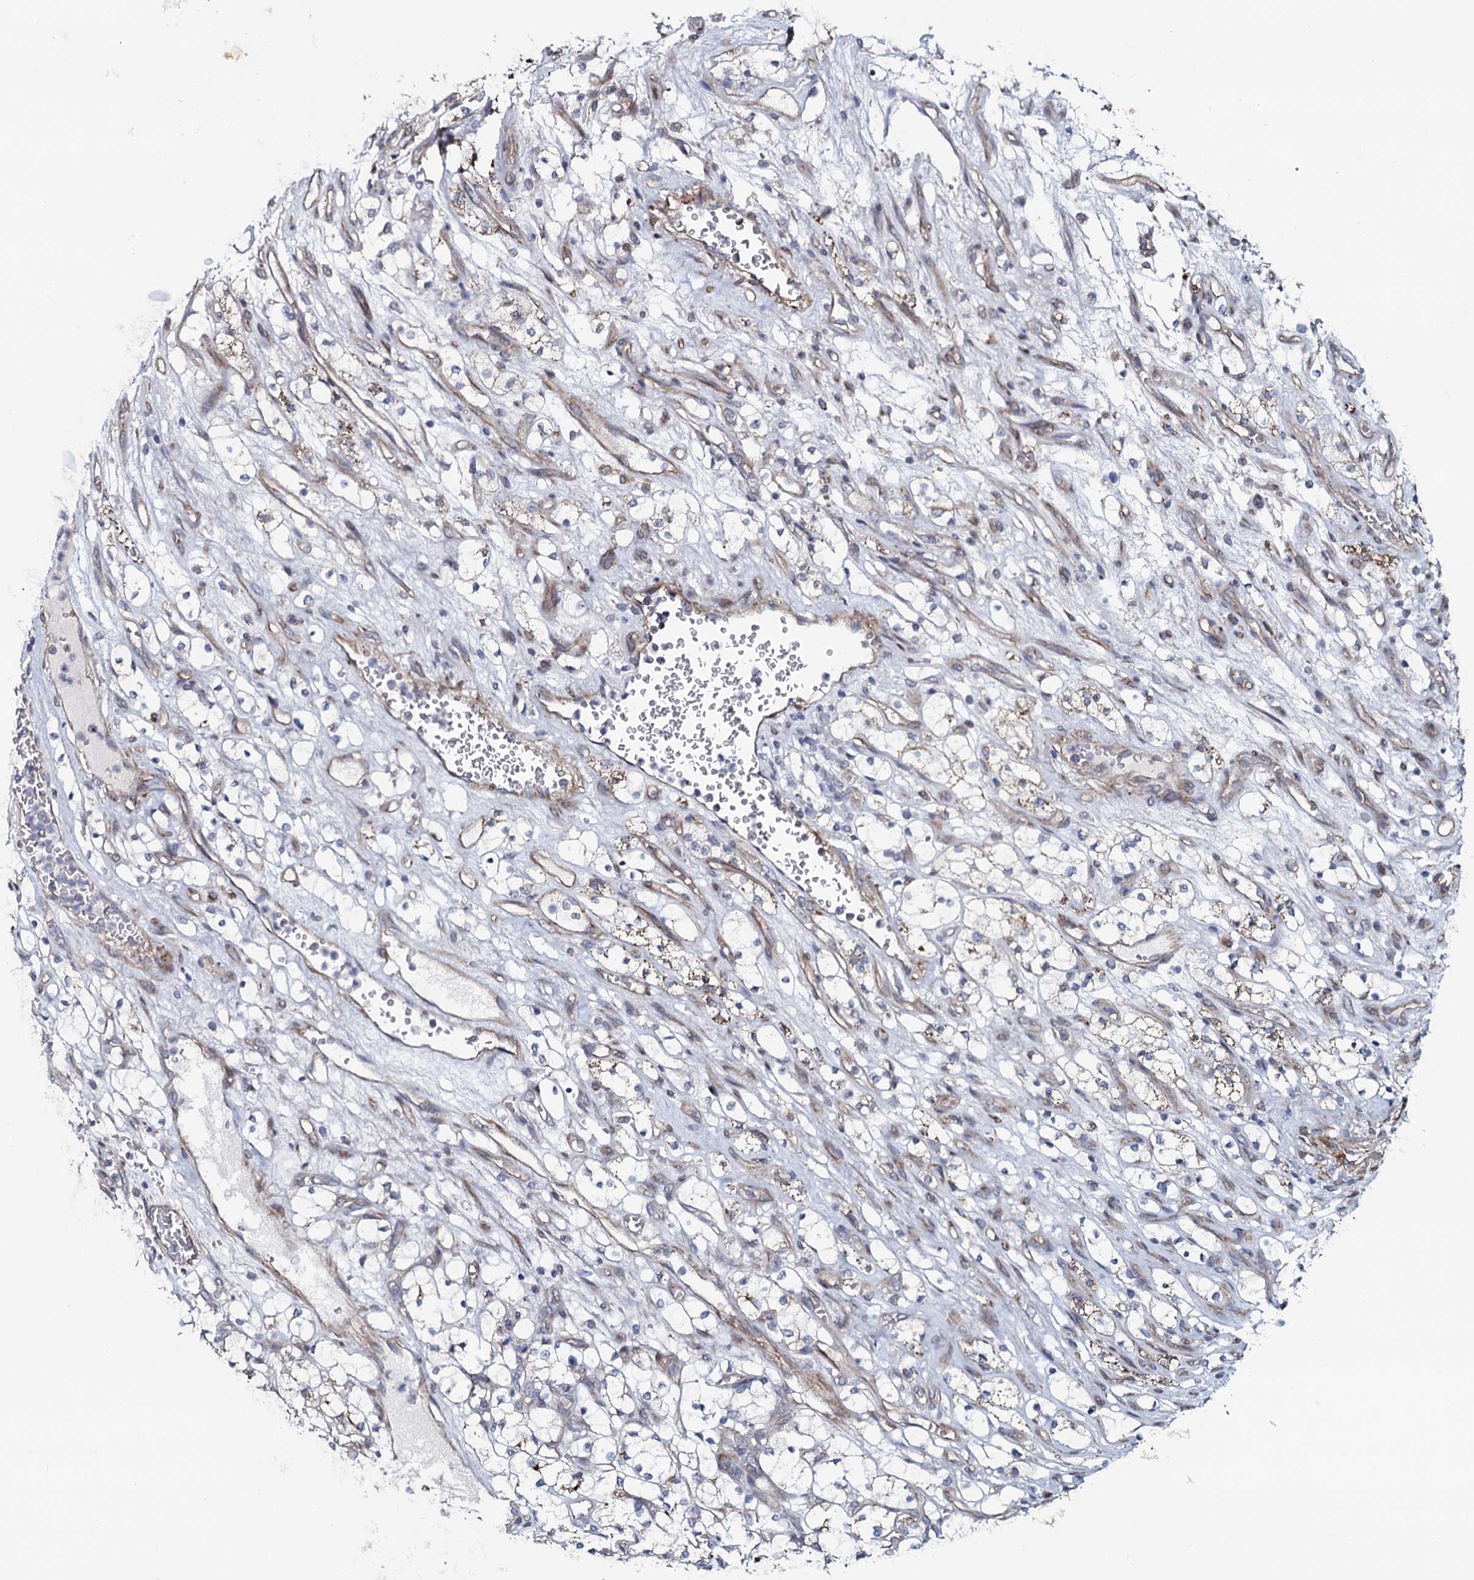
{"staining": {"intensity": "negative", "quantity": "none", "location": "none"}, "tissue": "renal cancer", "cell_type": "Tumor cells", "image_type": "cancer", "snomed": [{"axis": "morphology", "description": "Adenocarcinoma, NOS"}, {"axis": "topography", "description": "Kidney"}], "caption": "IHC image of neoplastic tissue: adenocarcinoma (renal) stained with DAB exhibits no significant protein positivity in tumor cells. The staining was performed using DAB (3,3'-diaminobenzidine) to visualize the protein expression in brown, while the nuclei were stained in blue with hematoxylin (Magnification: 20x).", "gene": "KCTD4", "patient": {"sex": "female", "age": 69}}